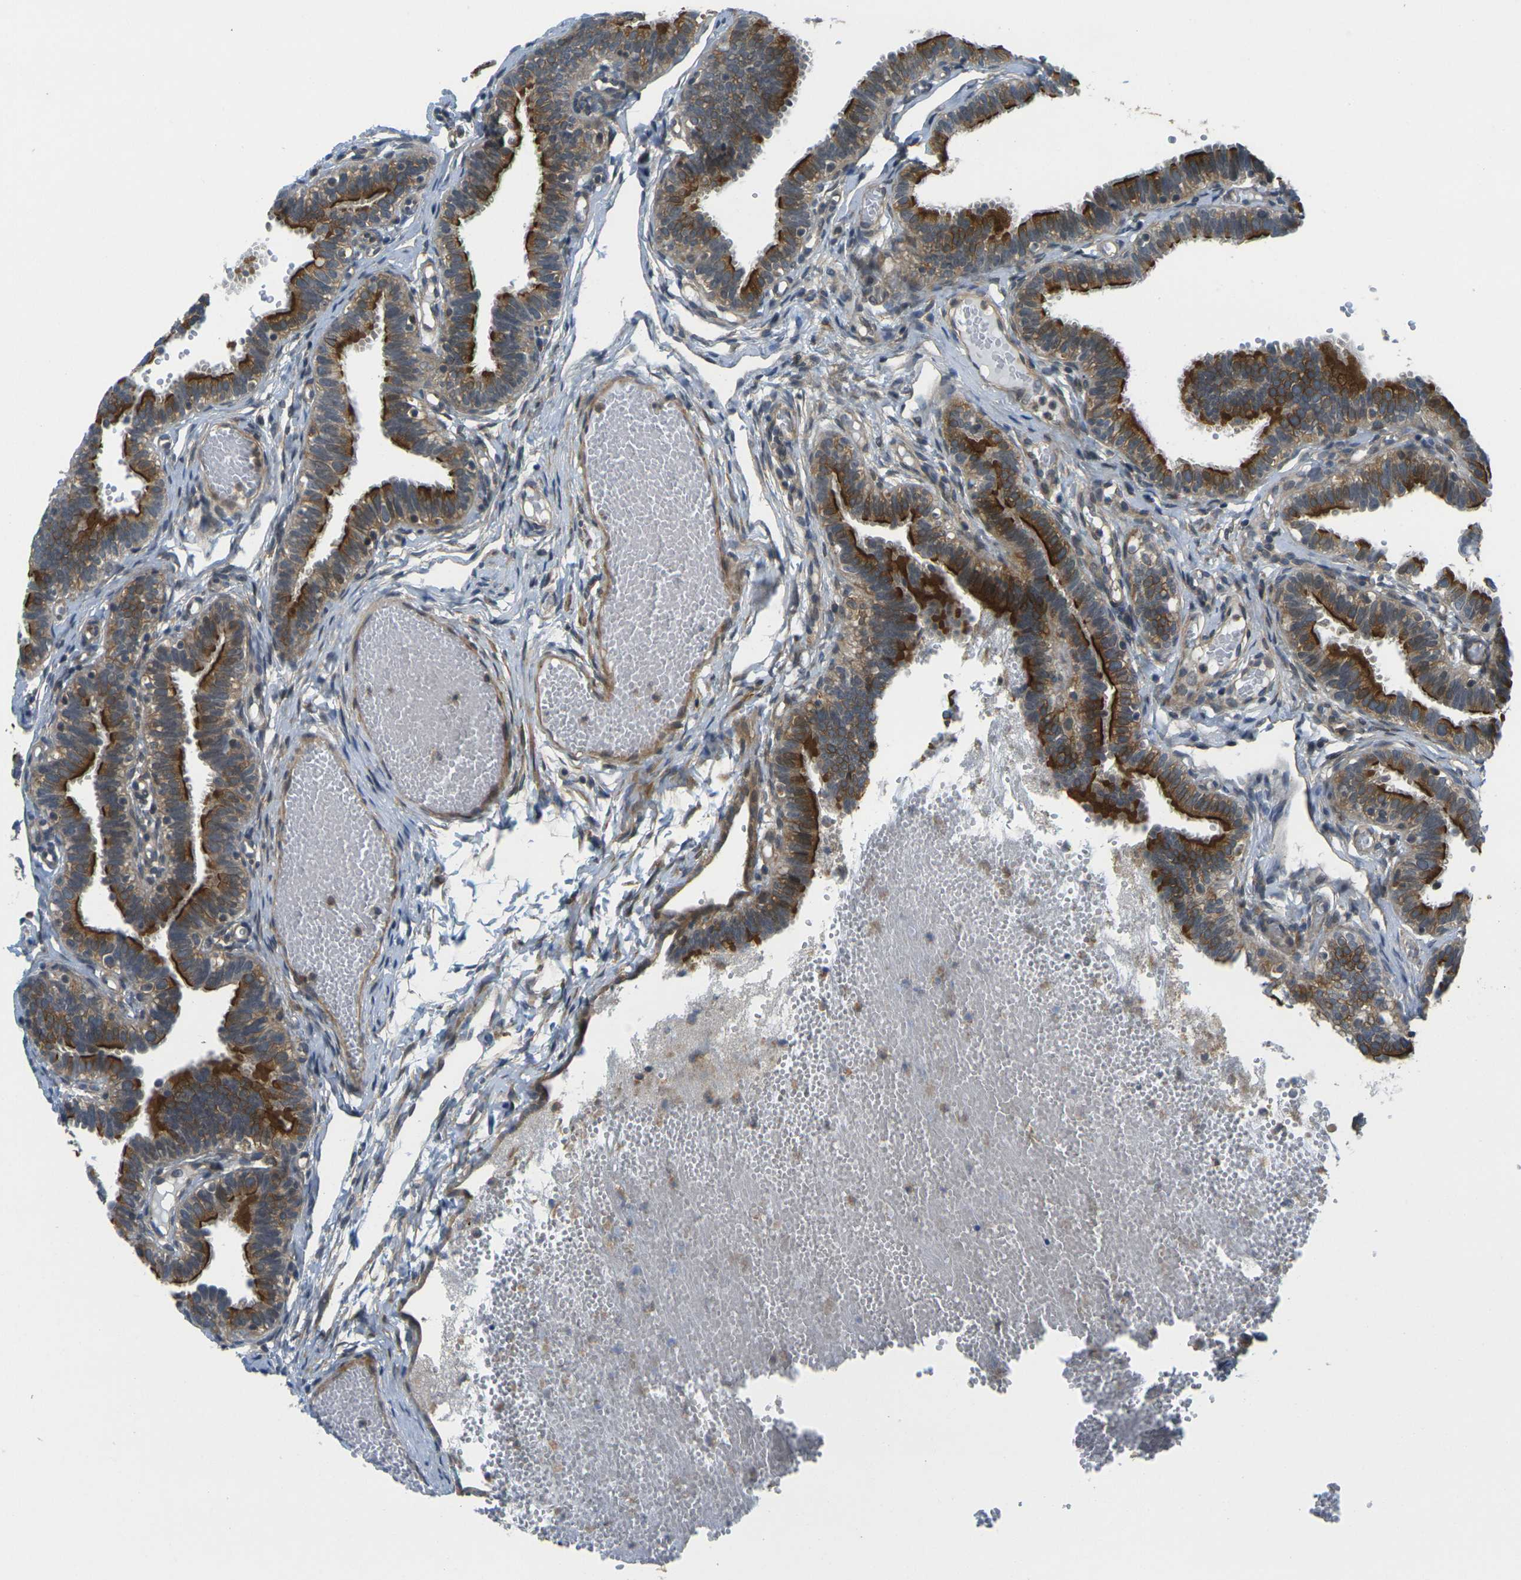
{"staining": {"intensity": "strong", "quantity": ">75%", "location": "cytoplasmic/membranous"}, "tissue": "fallopian tube", "cell_type": "Glandular cells", "image_type": "normal", "snomed": [{"axis": "morphology", "description": "Normal tissue, NOS"}, {"axis": "topography", "description": "Fallopian tube"}, {"axis": "topography", "description": "Placenta"}], "caption": "Immunohistochemistry micrograph of benign fallopian tube stained for a protein (brown), which reveals high levels of strong cytoplasmic/membranous staining in approximately >75% of glandular cells.", "gene": "KCTD10", "patient": {"sex": "female", "age": 34}}